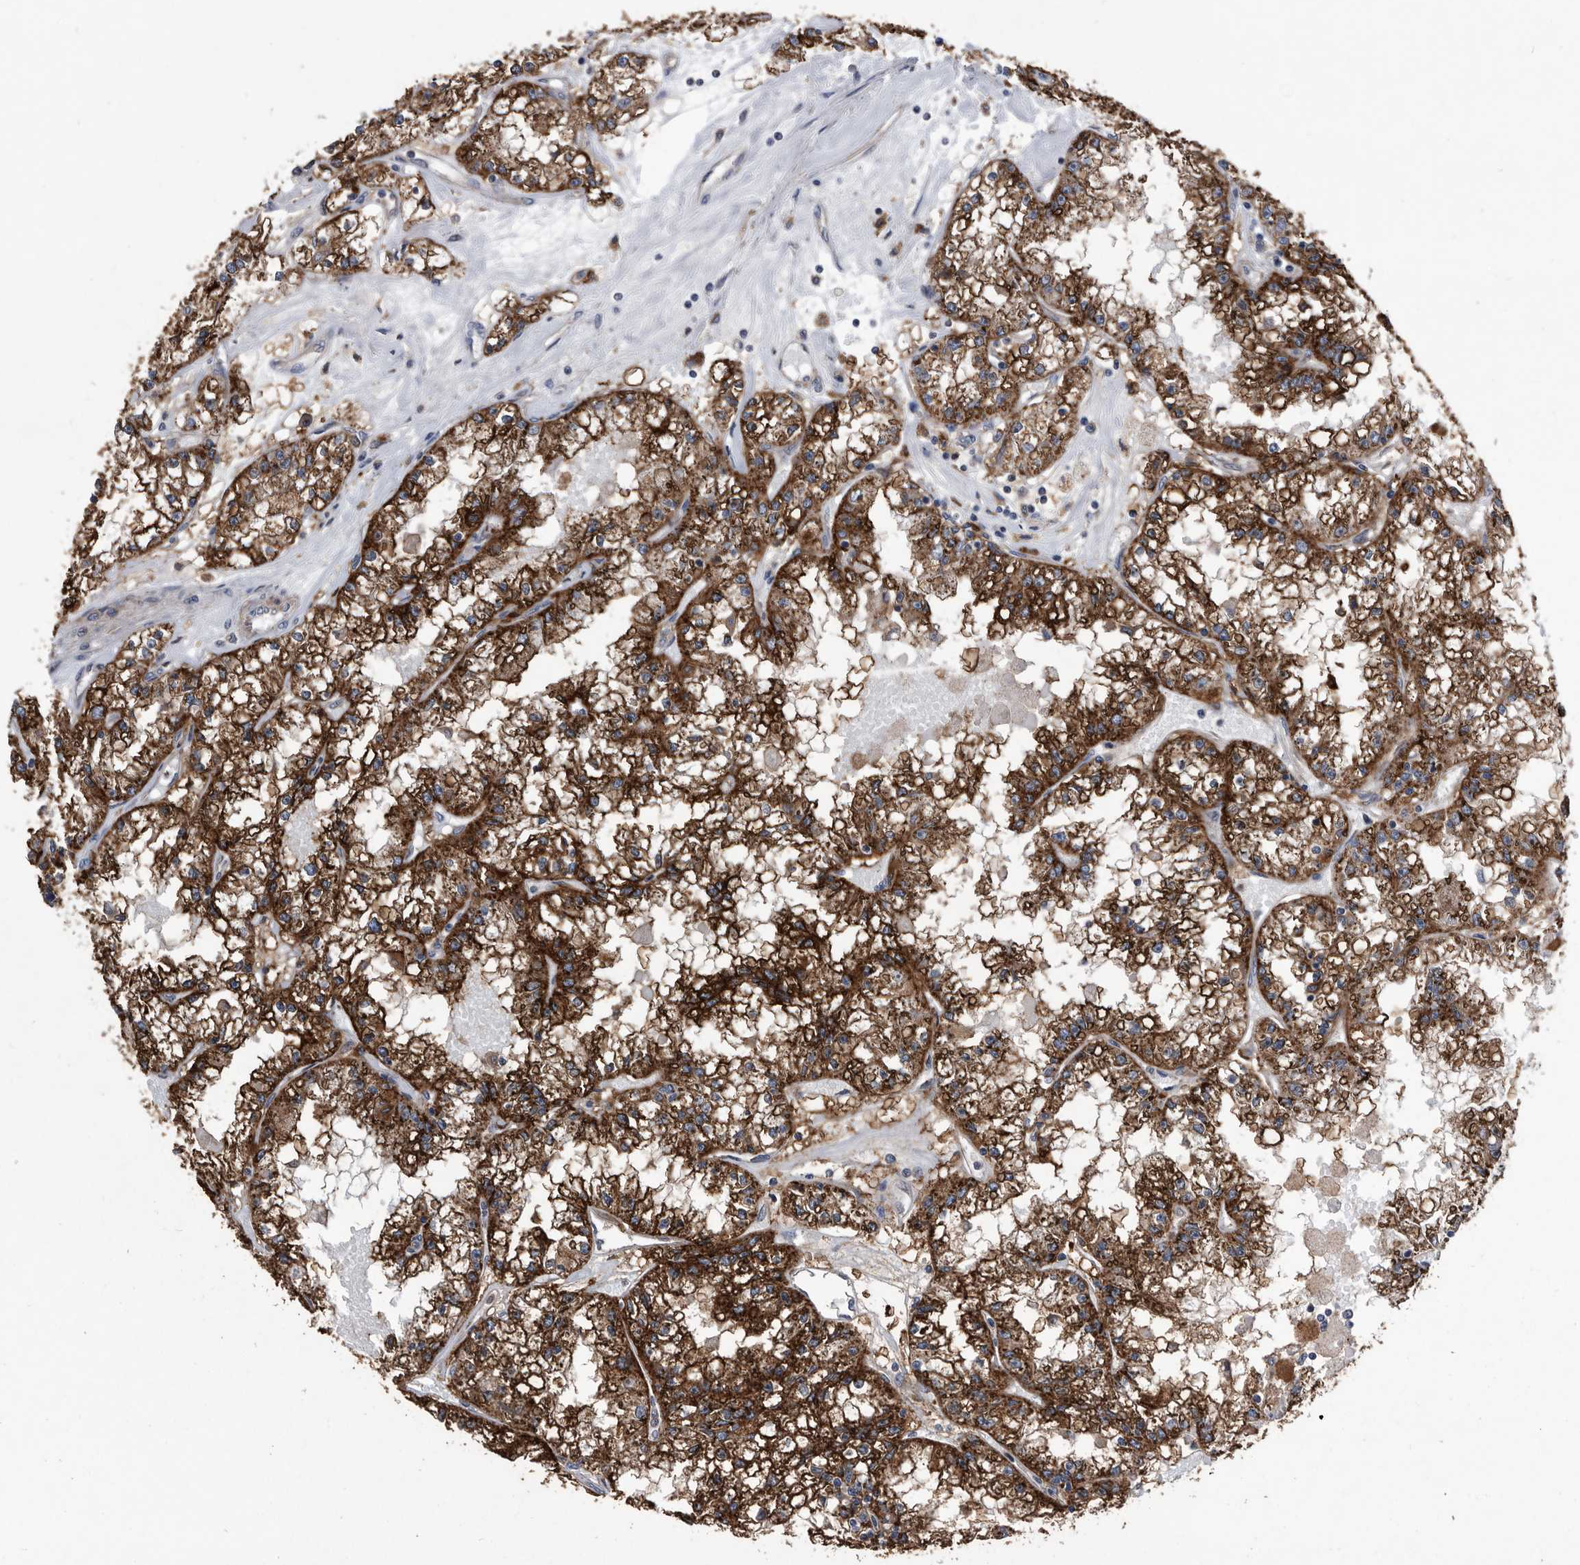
{"staining": {"intensity": "strong", "quantity": ">75%", "location": "cytoplasmic/membranous"}, "tissue": "renal cancer", "cell_type": "Tumor cells", "image_type": "cancer", "snomed": [{"axis": "morphology", "description": "Adenocarcinoma, NOS"}, {"axis": "topography", "description": "Kidney"}], "caption": "Protein expression analysis of human renal adenocarcinoma reveals strong cytoplasmic/membranous expression in approximately >75% of tumor cells. (IHC, brightfield microscopy, high magnification).", "gene": "BAIAP3", "patient": {"sex": "male", "age": 56}}